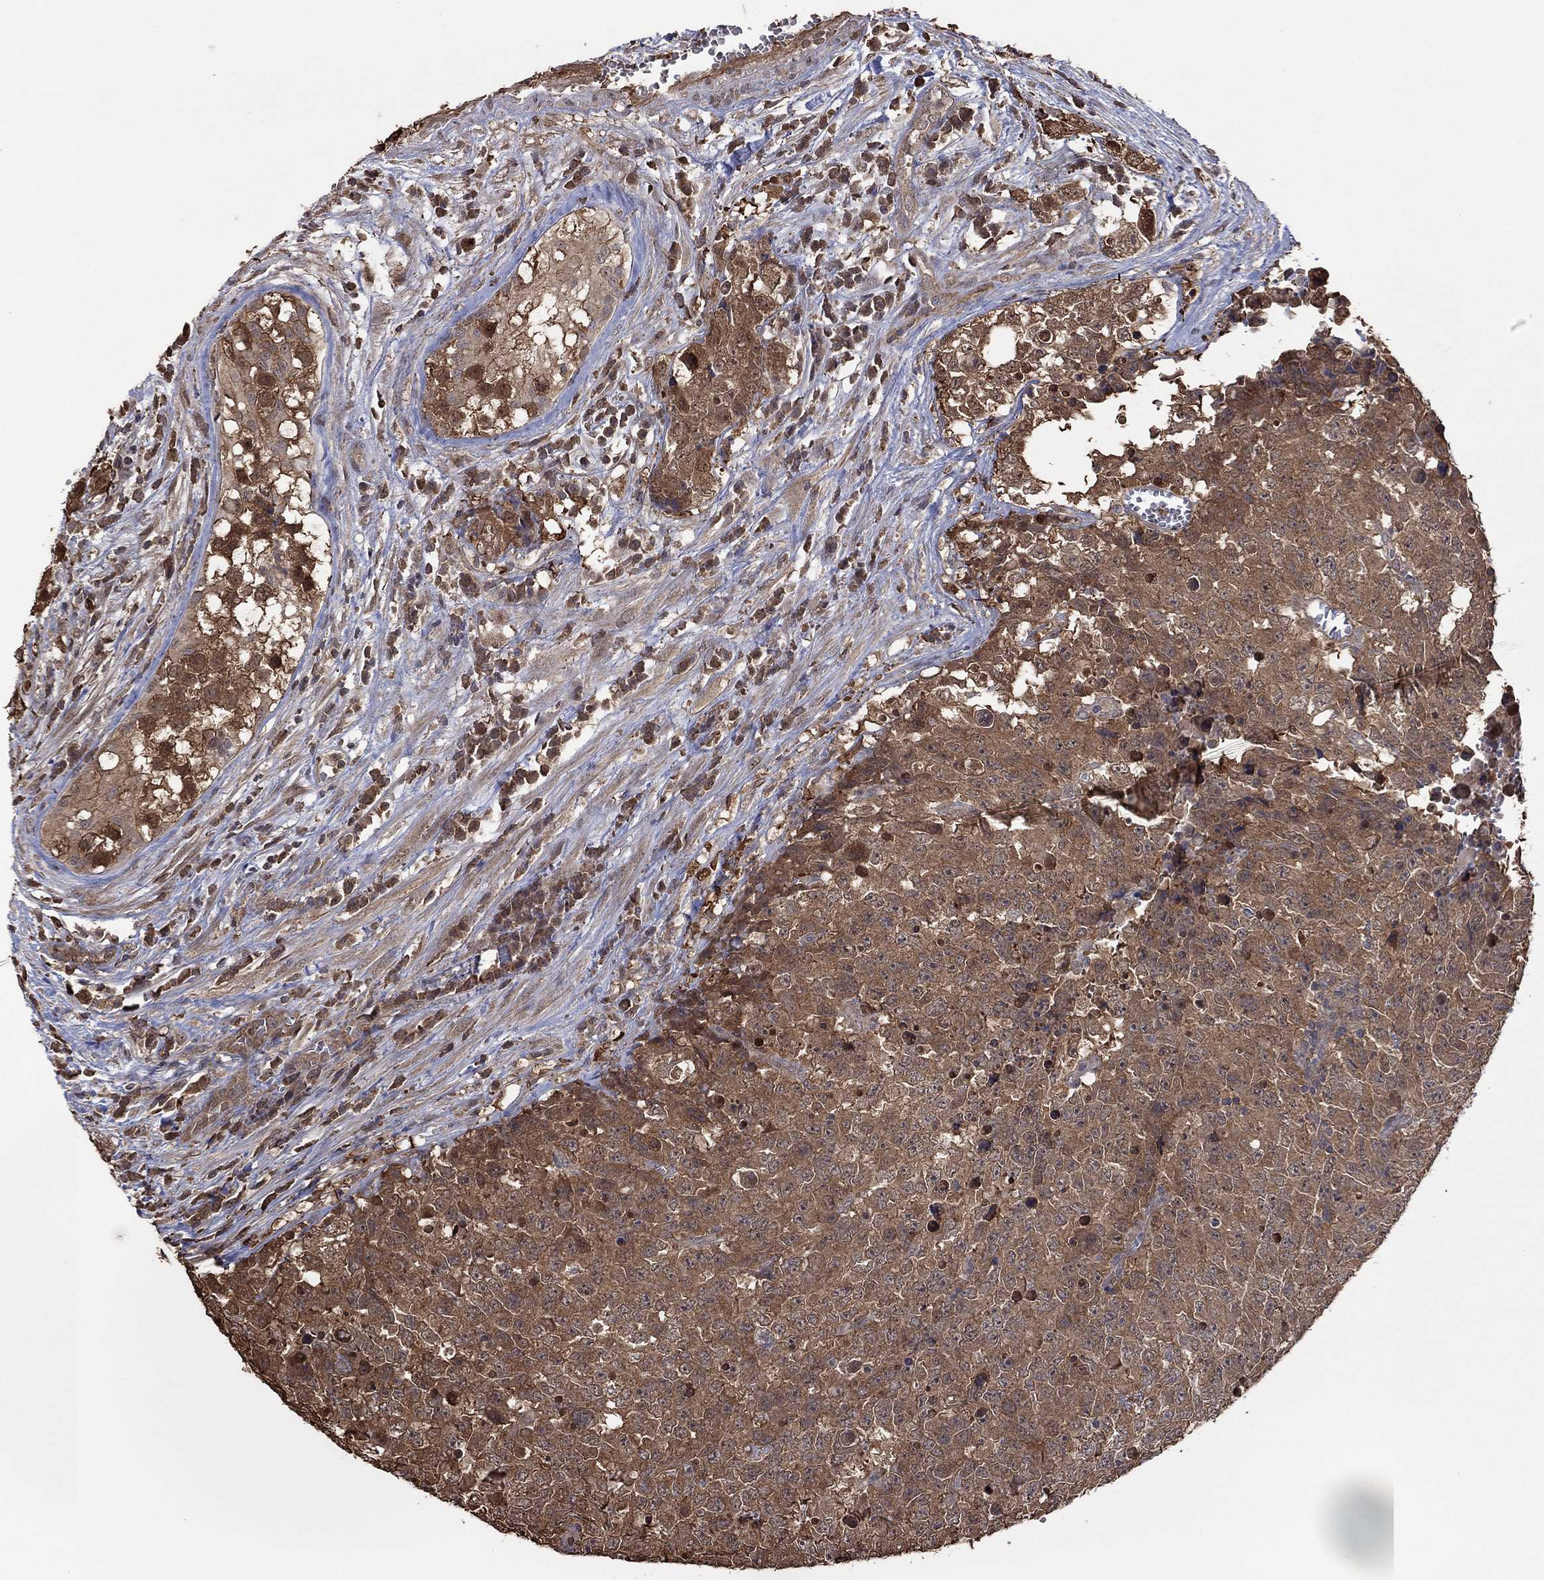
{"staining": {"intensity": "moderate", "quantity": ">75%", "location": "cytoplasmic/membranous"}, "tissue": "testis cancer", "cell_type": "Tumor cells", "image_type": "cancer", "snomed": [{"axis": "morphology", "description": "Carcinoma, Embryonal, NOS"}, {"axis": "topography", "description": "Testis"}], "caption": "The histopathology image reveals staining of testis cancer, revealing moderate cytoplasmic/membranous protein staining (brown color) within tumor cells.", "gene": "RNF114", "patient": {"sex": "male", "age": 23}}